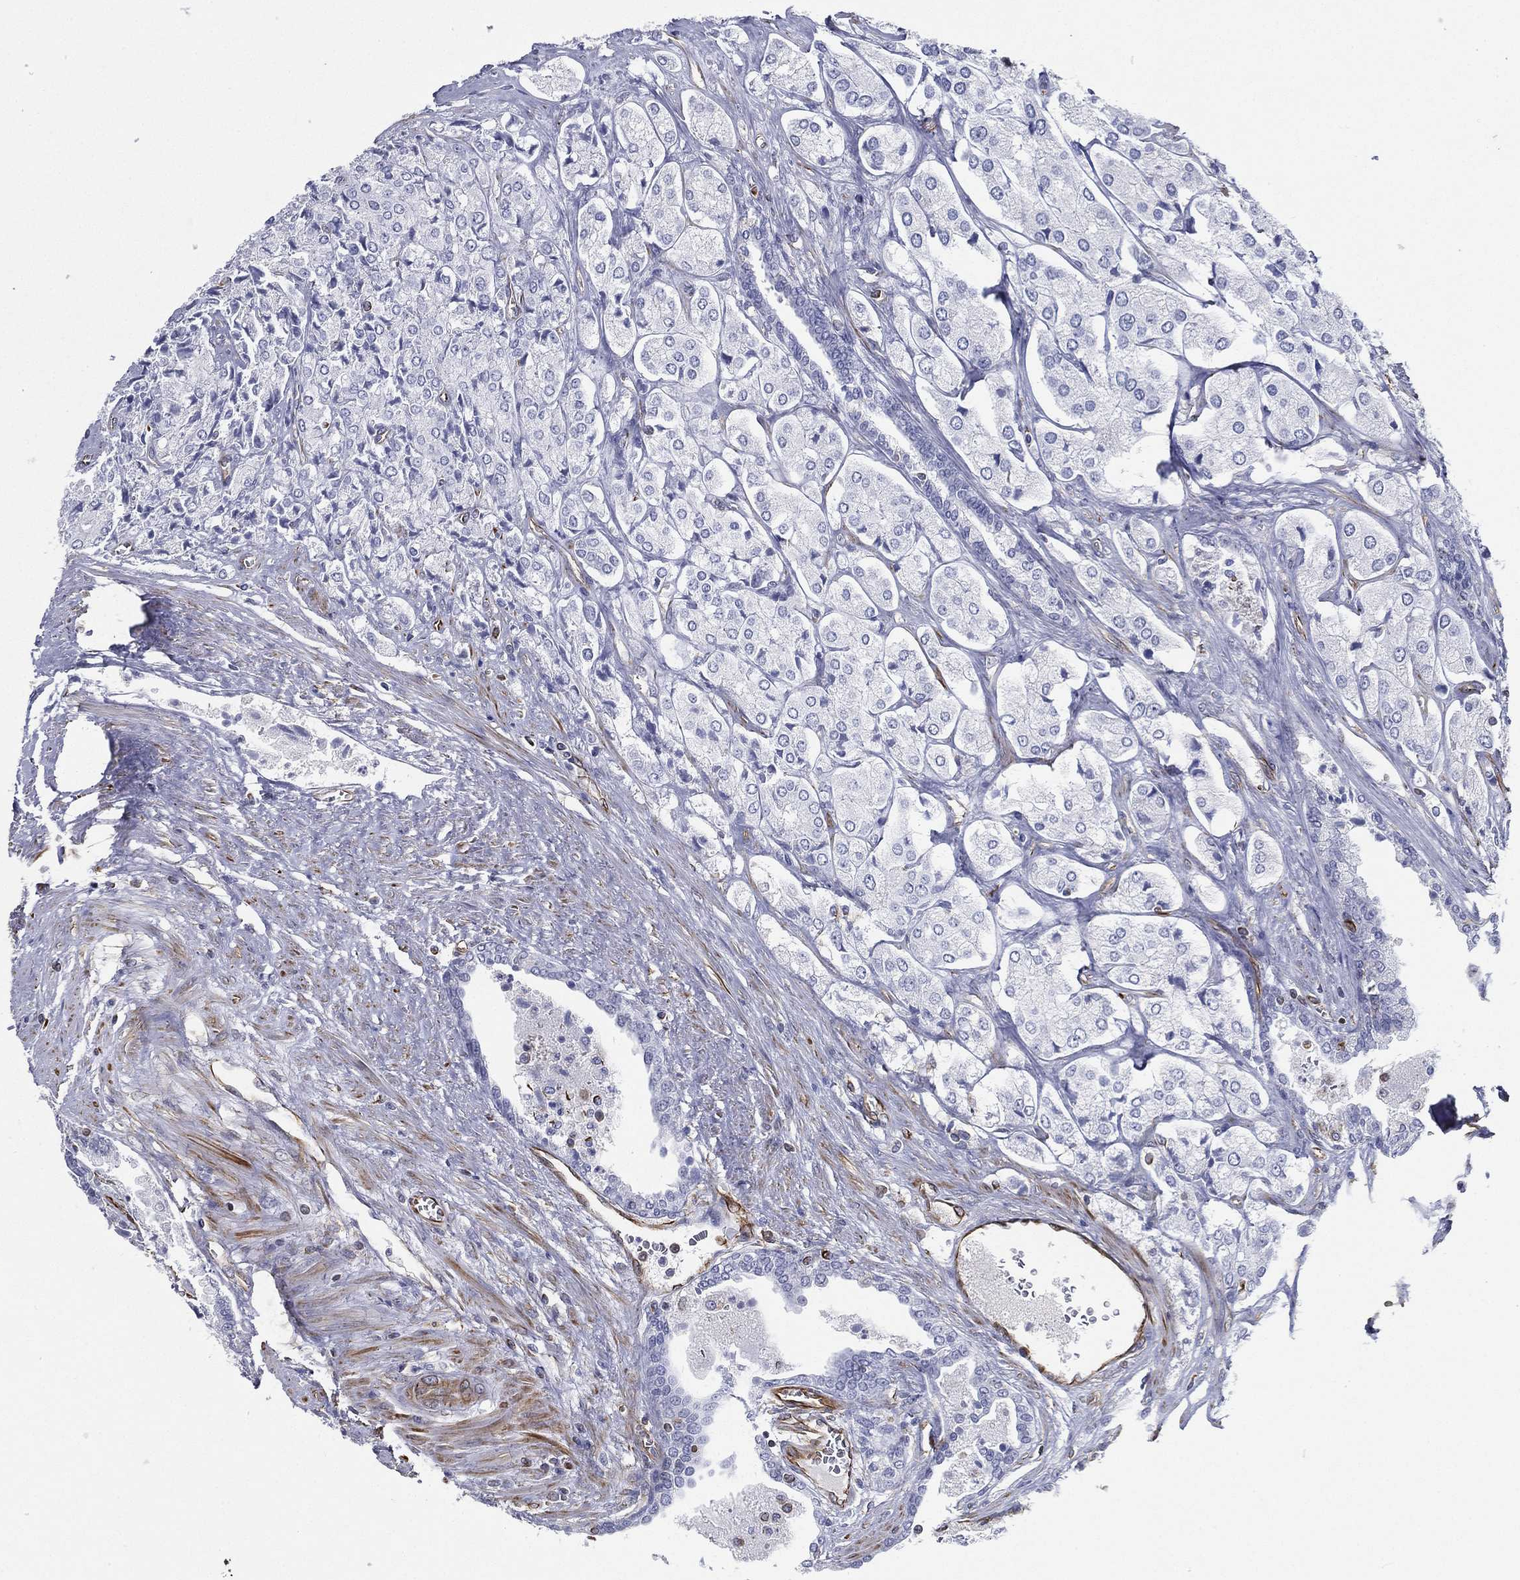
{"staining": {"intensity": "negative", "quantity": "none", "location": "none"}, "tissue": "prostate cancer", "cell_type": "Tumor cells", "image_type": "cancer", "snomed": [{"axis": "morphology", "description": "Adenocarcinoma, NOS"}, {"axis": "topography", "description": "Prostate and seminal vesicle, NOS"}, {"axis": "topography", "description": "Prostate"}], "caption": "IHC of human adenocarcinoma (prostate) exhibits no staining in tumor cells.", "gene": "MAS1", "patient": {"sex": "male", "age": 67}}